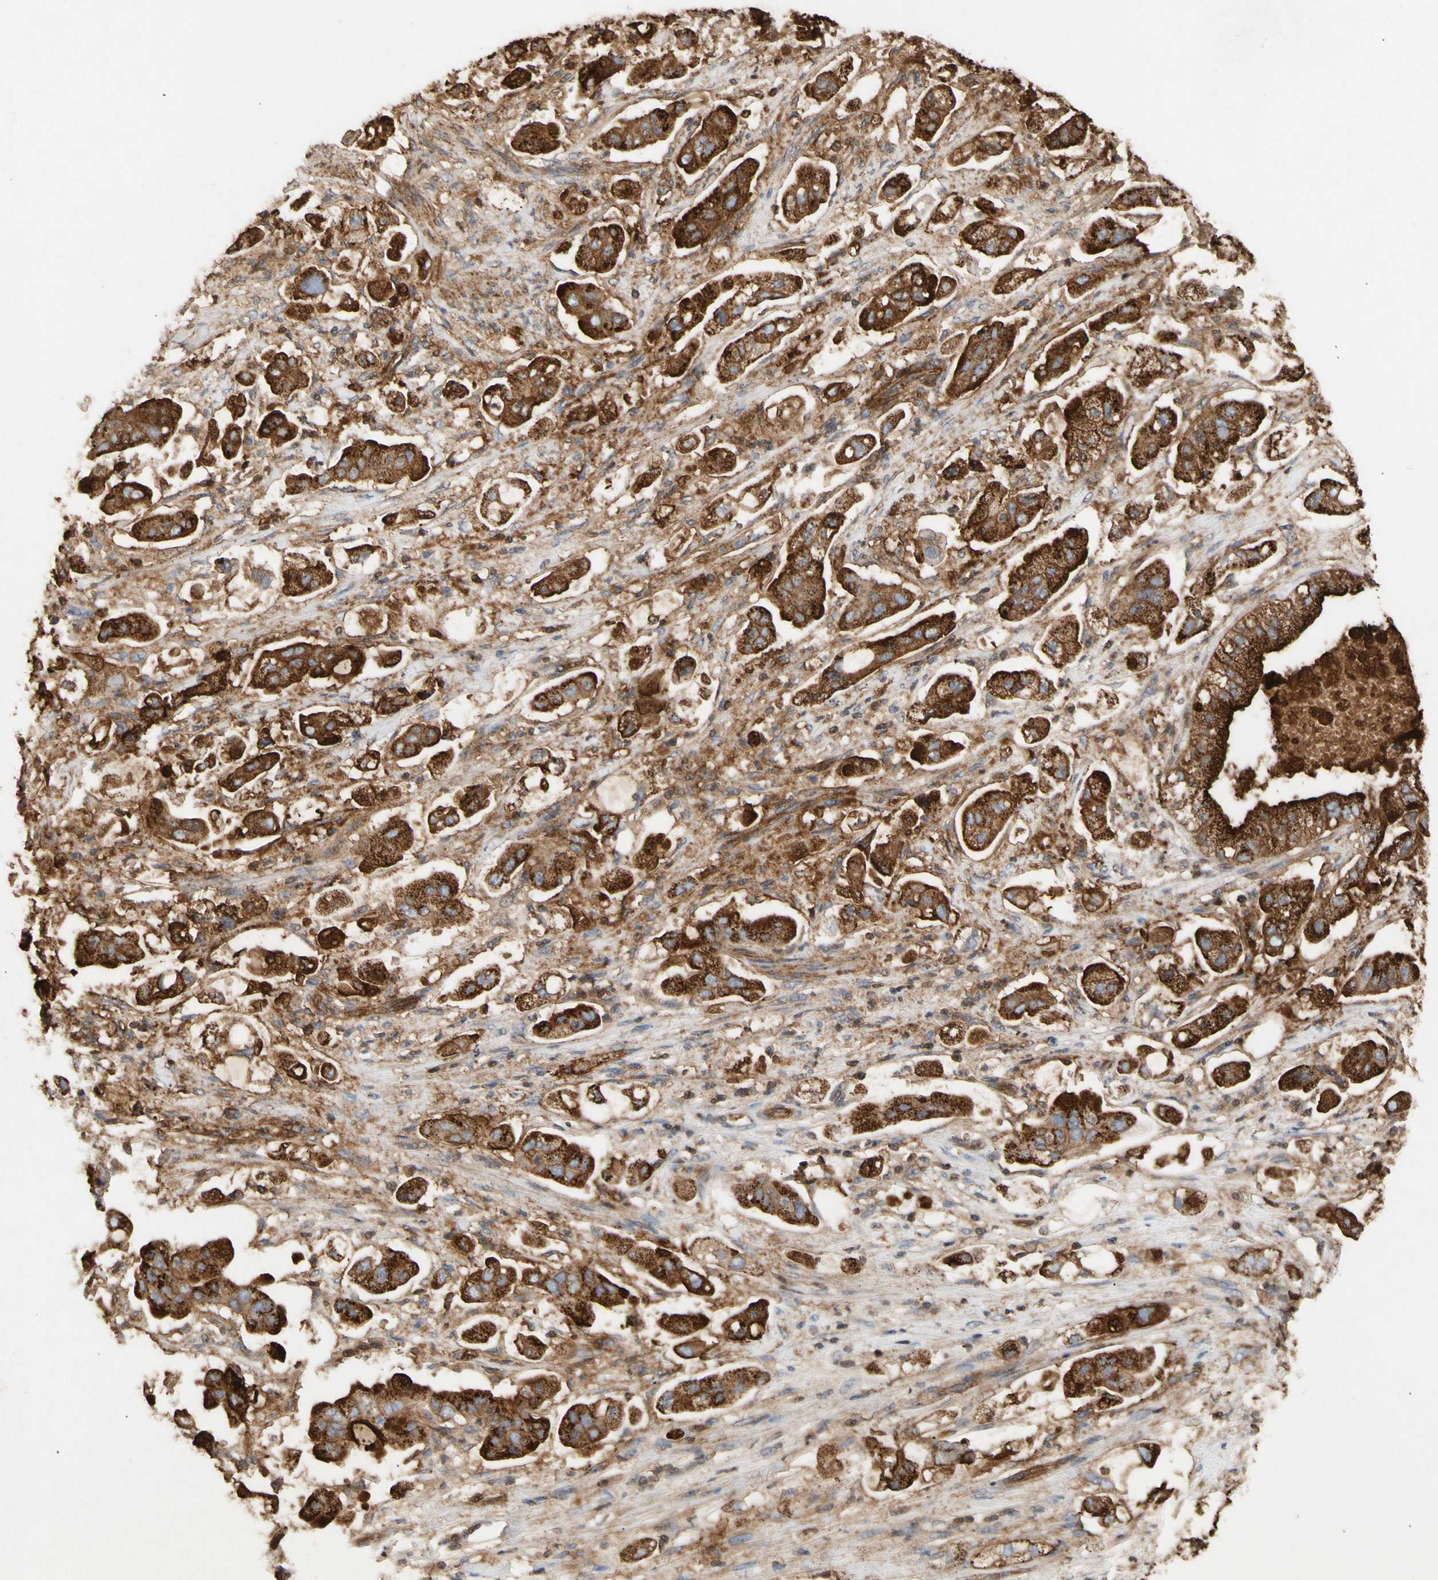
{"staining": {"intensity": "strong", "quantity": ">75%", "location": "cytoplasmic/membranous"}, "tissue": "stomach cancer", "cell_type": "Tumor cells", "image_type": "cancer", "snomed": [{"axis": "morphology", "description": "Adenocarcinoma, NOS"}, {"axis": "topography", "description": "Stomach"}], "caption": "Immunohistochemical staining of human adenocarcinoma (stomach) demonstrates high levels of strong cytoplasmic/membranous expression in approximately >75% of tumor cells.", "gene": "ATP2A3", "patient": {"sex": "male", "age": 62}}